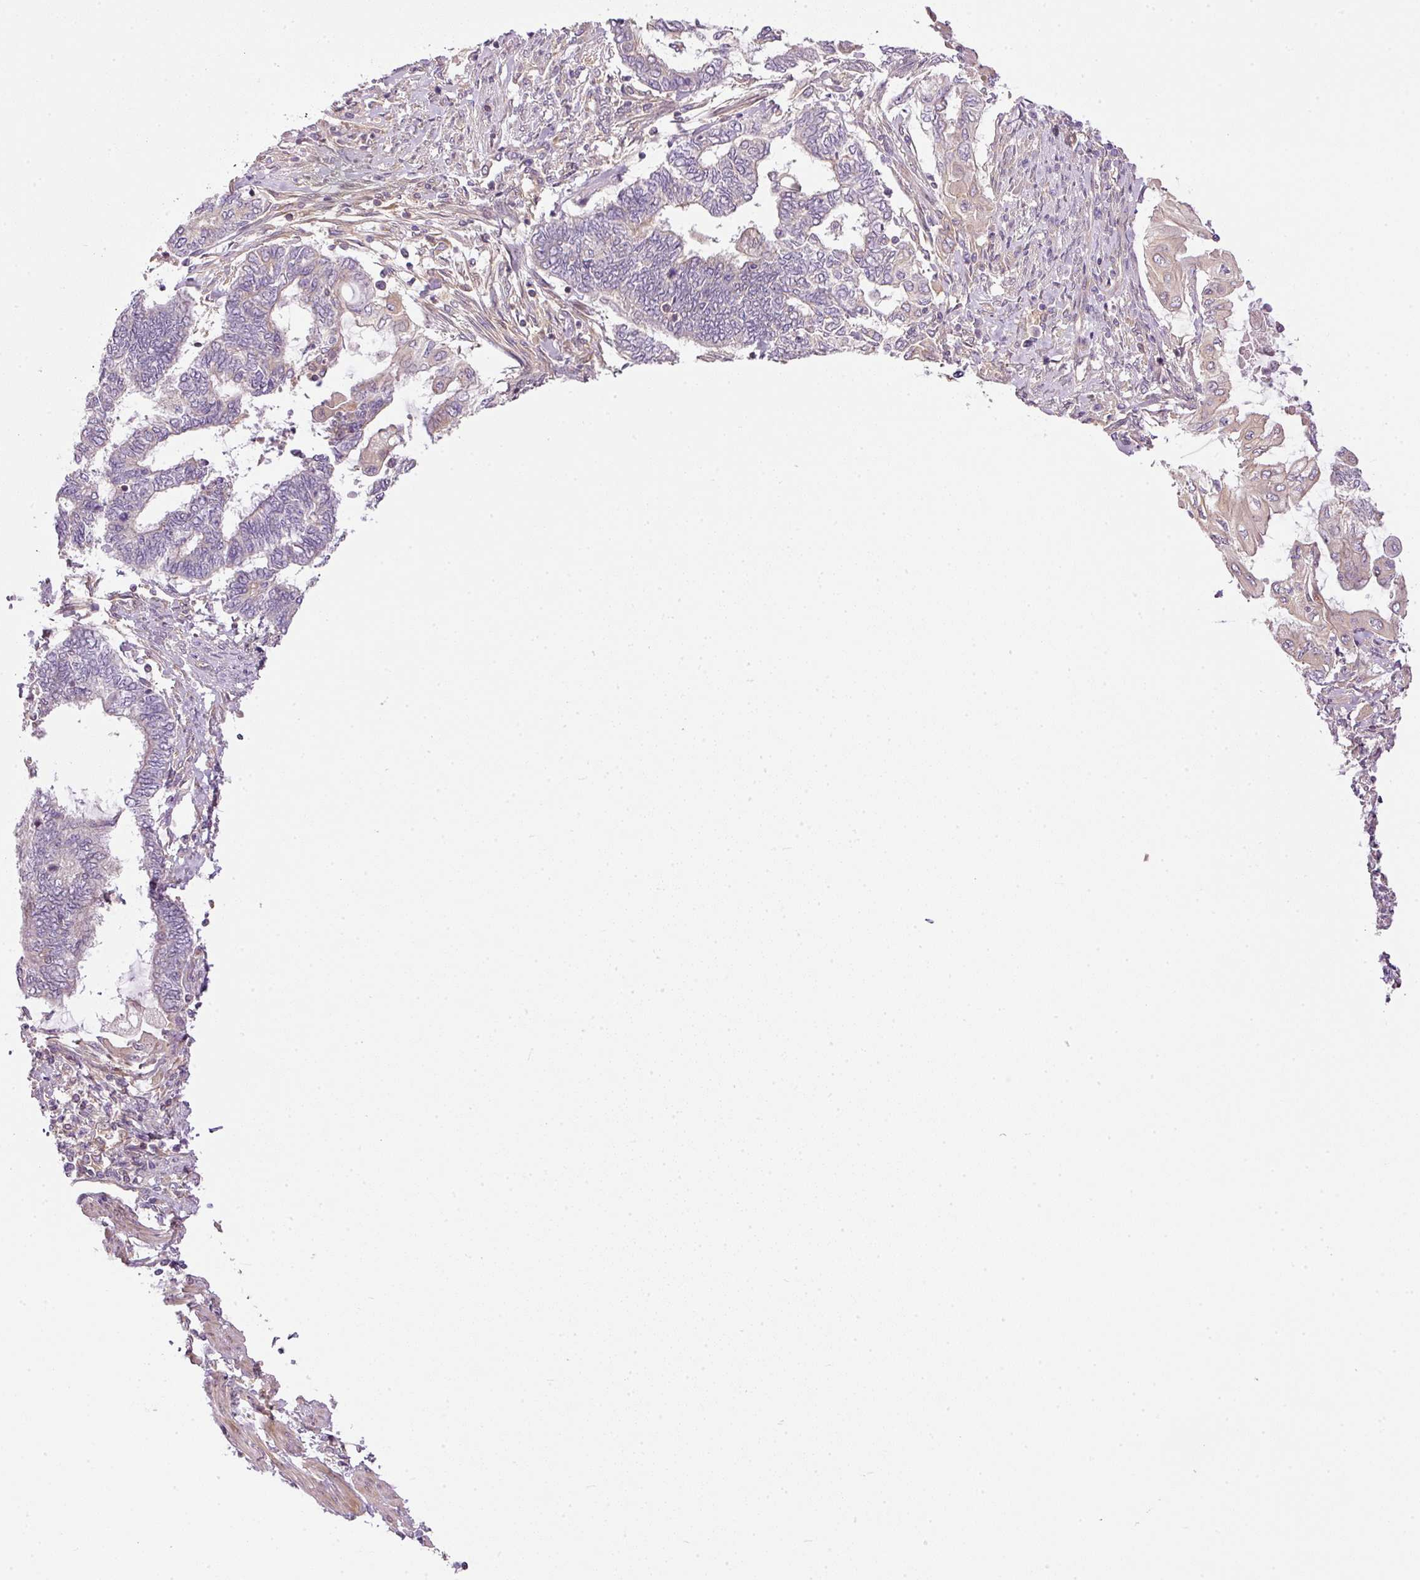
{"staining": {"intensity": "weak", "quantity": "<25%", "location": "cytoplasmic/membranous"}, "tissue": "cervical cancer", "cell_type": "Tumor cells", "image_type": "cancer", "snomed": [{"axis": "morphology", "description": "Squamous cell carcinoma, NOS"}, {"axis": "topography", "description": "Cervix"}], "caption": "The histopathology image displays no staining of tumor cells in cervical squamous cell carcinoma.", "gene": "TBC1D2B", "patient": {"sex": "female", "age": 35}}